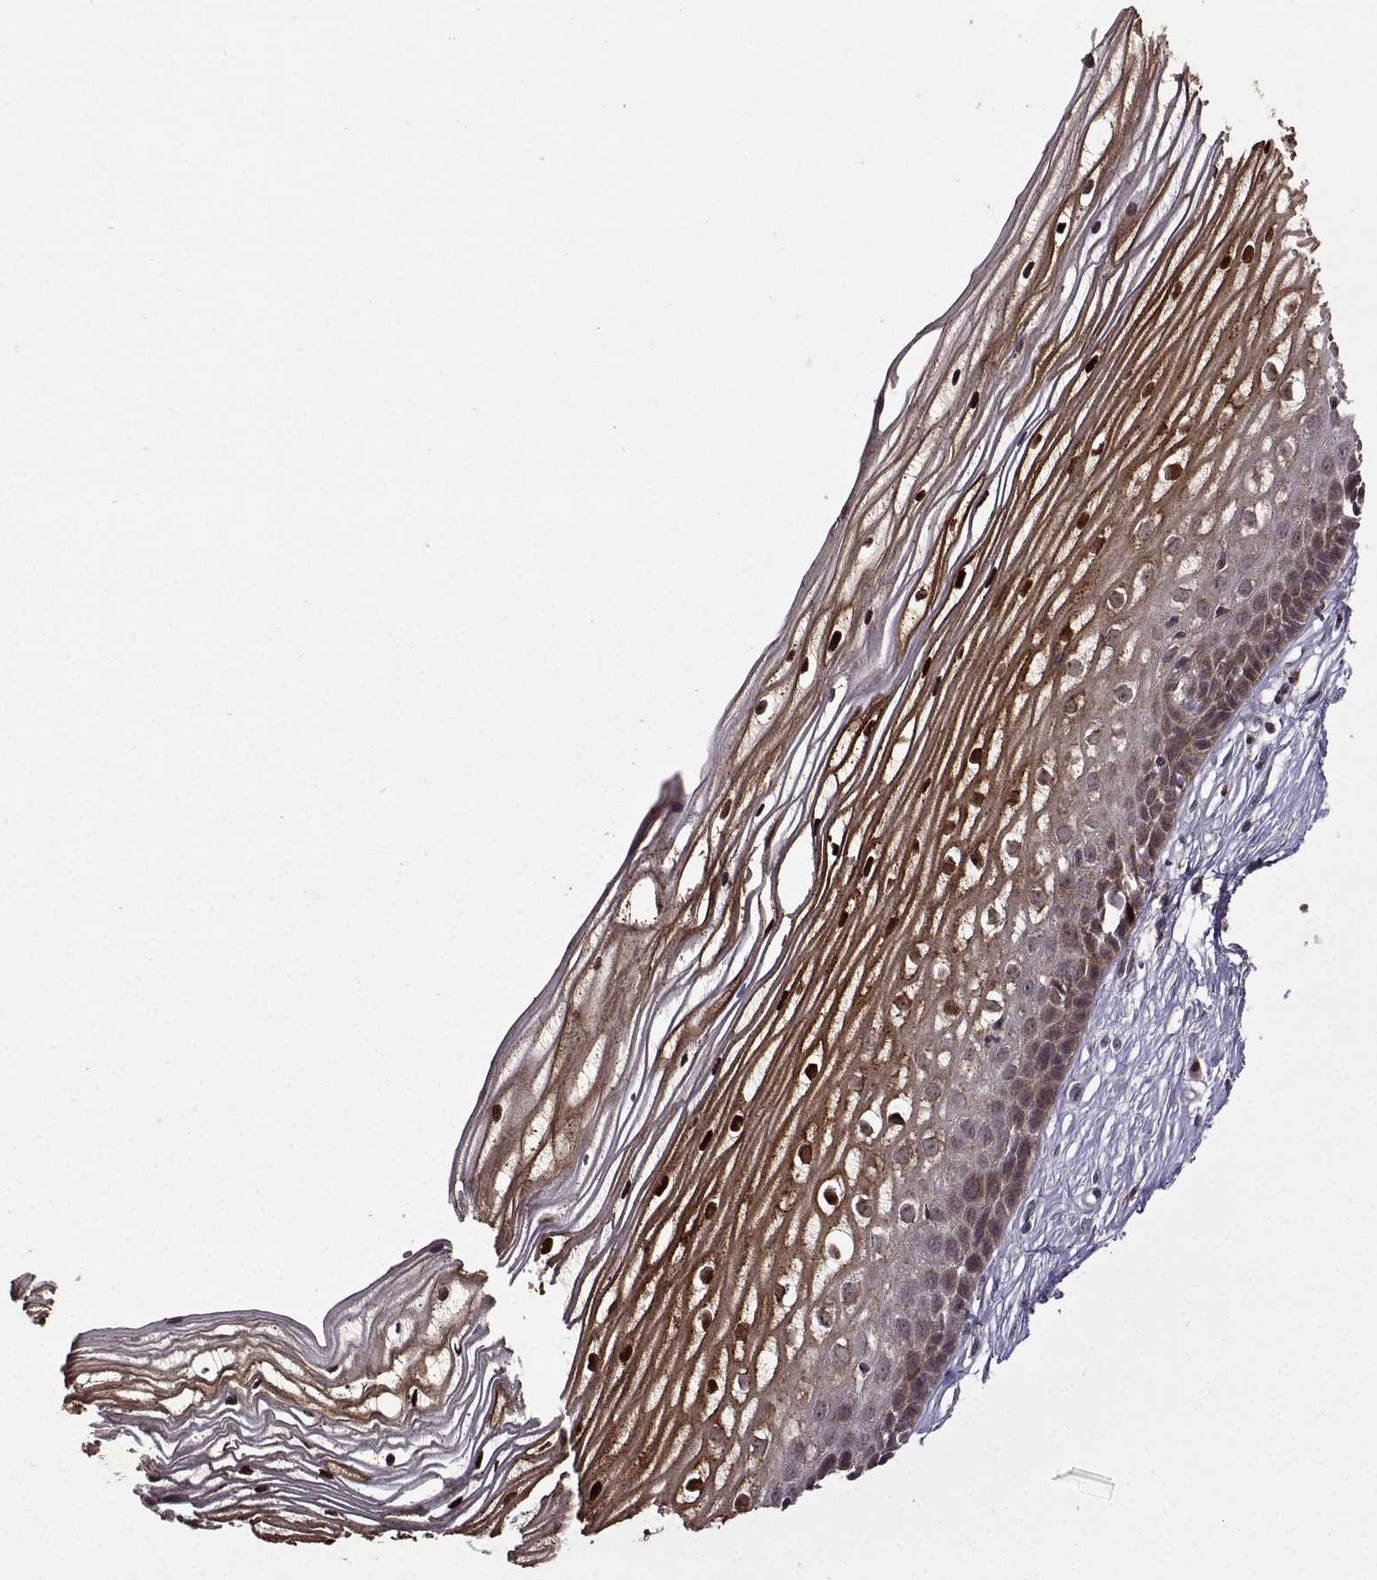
{"staining": {"intensity": "strong", "quantity": ">75%", "location": "cytoplasmic/membranous"}, "tissue": "cervix", "cell_type": "Squamous epithelial cells", "image_type": "normal", "snomed": [{"axis": "morphology", "description": "Normal tissue, NOS"}, {"axis": "topography", "description": "Cervix"}], "caption": "IHC (DAB) staining of normal cervix reveals strong cytoplasmic/membranous protein expression in approximately >75% of squamous epithelial cells. (Brightfield microscopy of DAB IHC at high magnification).", "gene": "TAB2", "patient": {"sex": "female", "age": 40}}